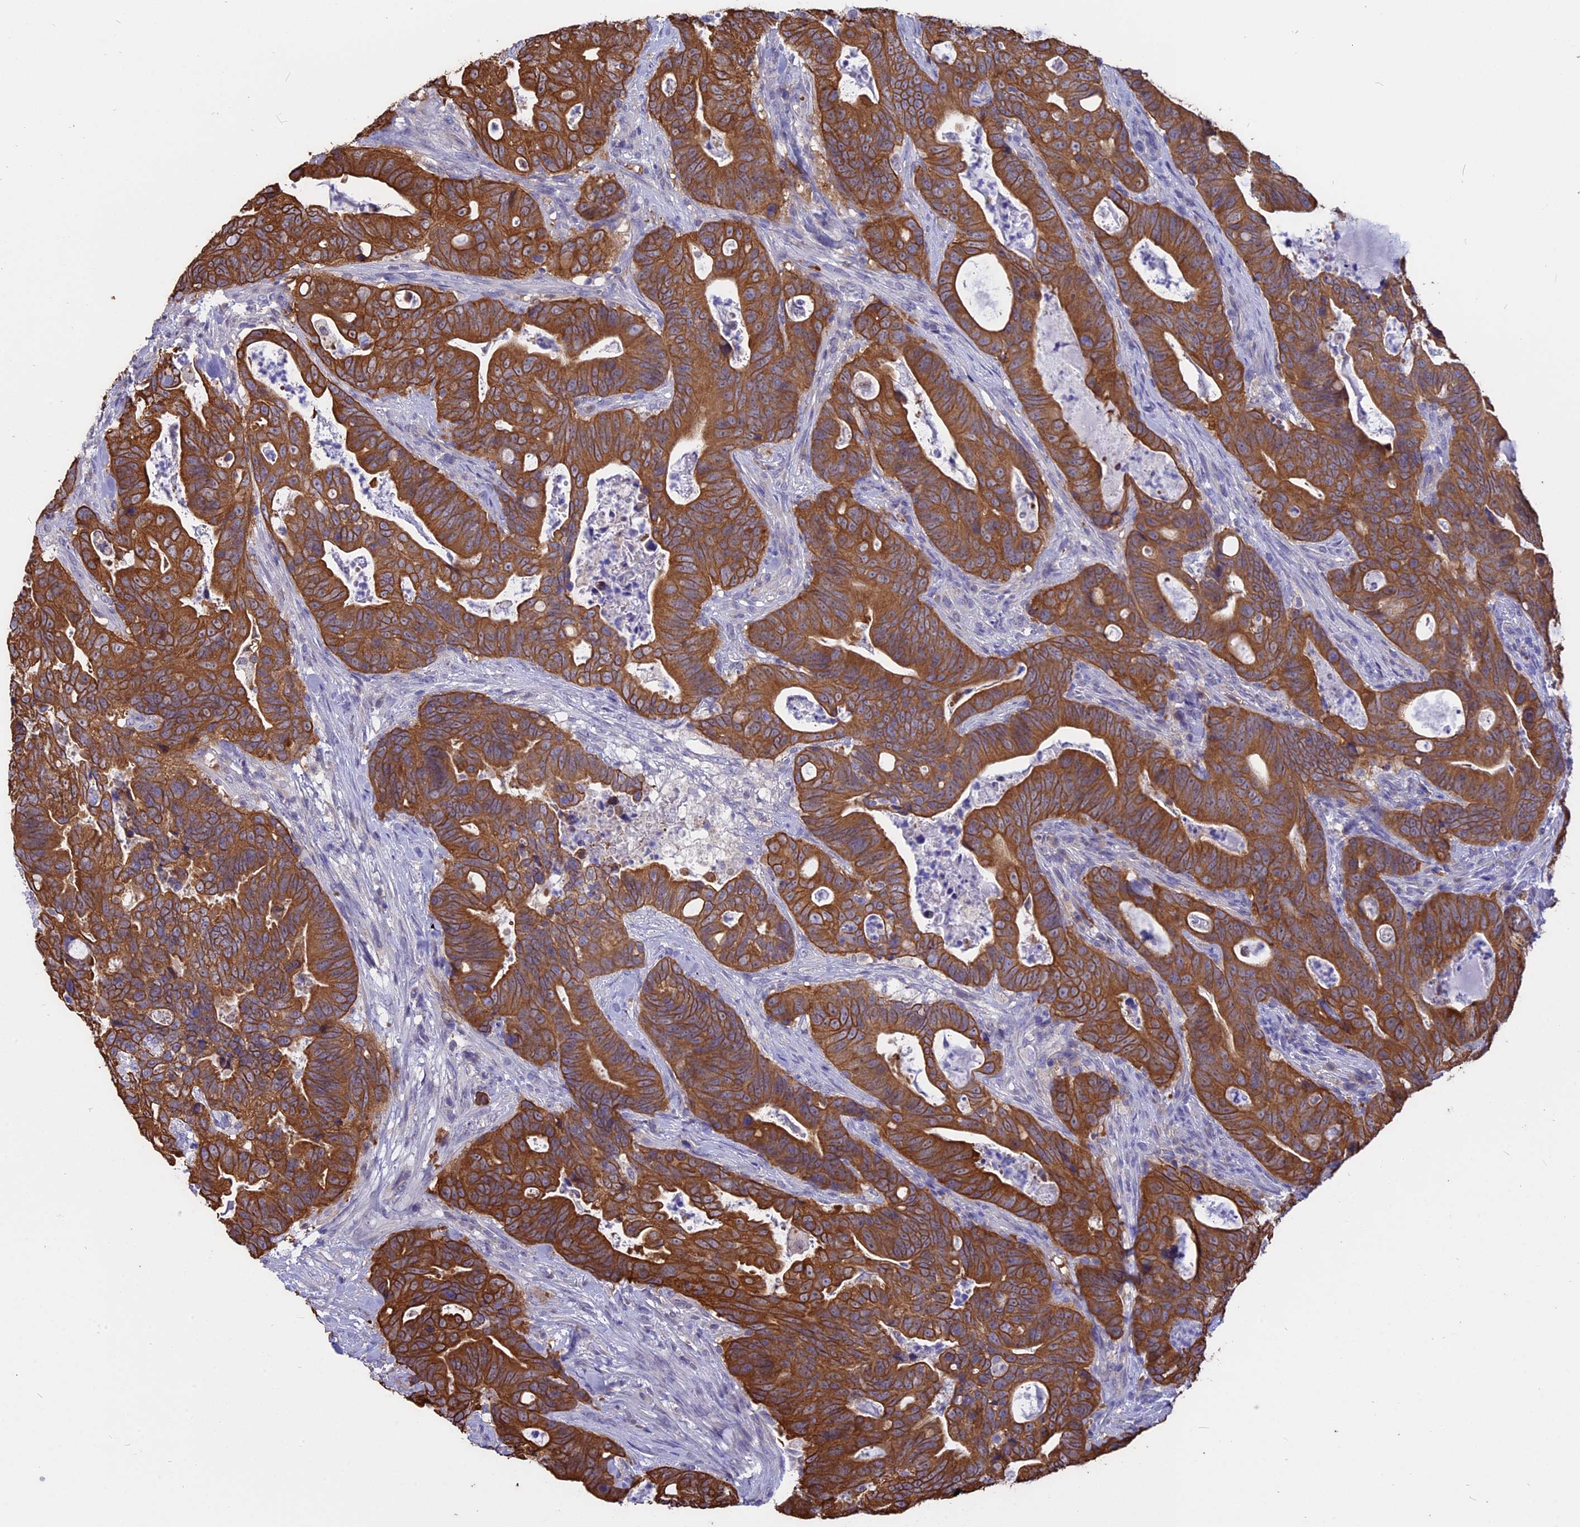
{"staining": {"intensity": "strong", "quantity": ">75%", "location": "cytoplasmic/membranous"}, "tissue": "colorectal cancer", "cell_type": "Tumor cells", "image_type": "cancer", "snomed": [{"axis": "morphology", "description": "Adenocarcinoma, NOS"}, {"axis": "topography", "description": "Colon"}], "caption": "The immunohistochemical stain labels strong cytoplasmic/membranous staining in tumor cells of colorectal adenocarcinoma tissue.", "gene": "STUB1", "patient": {"sex": "female", "age": 82}}